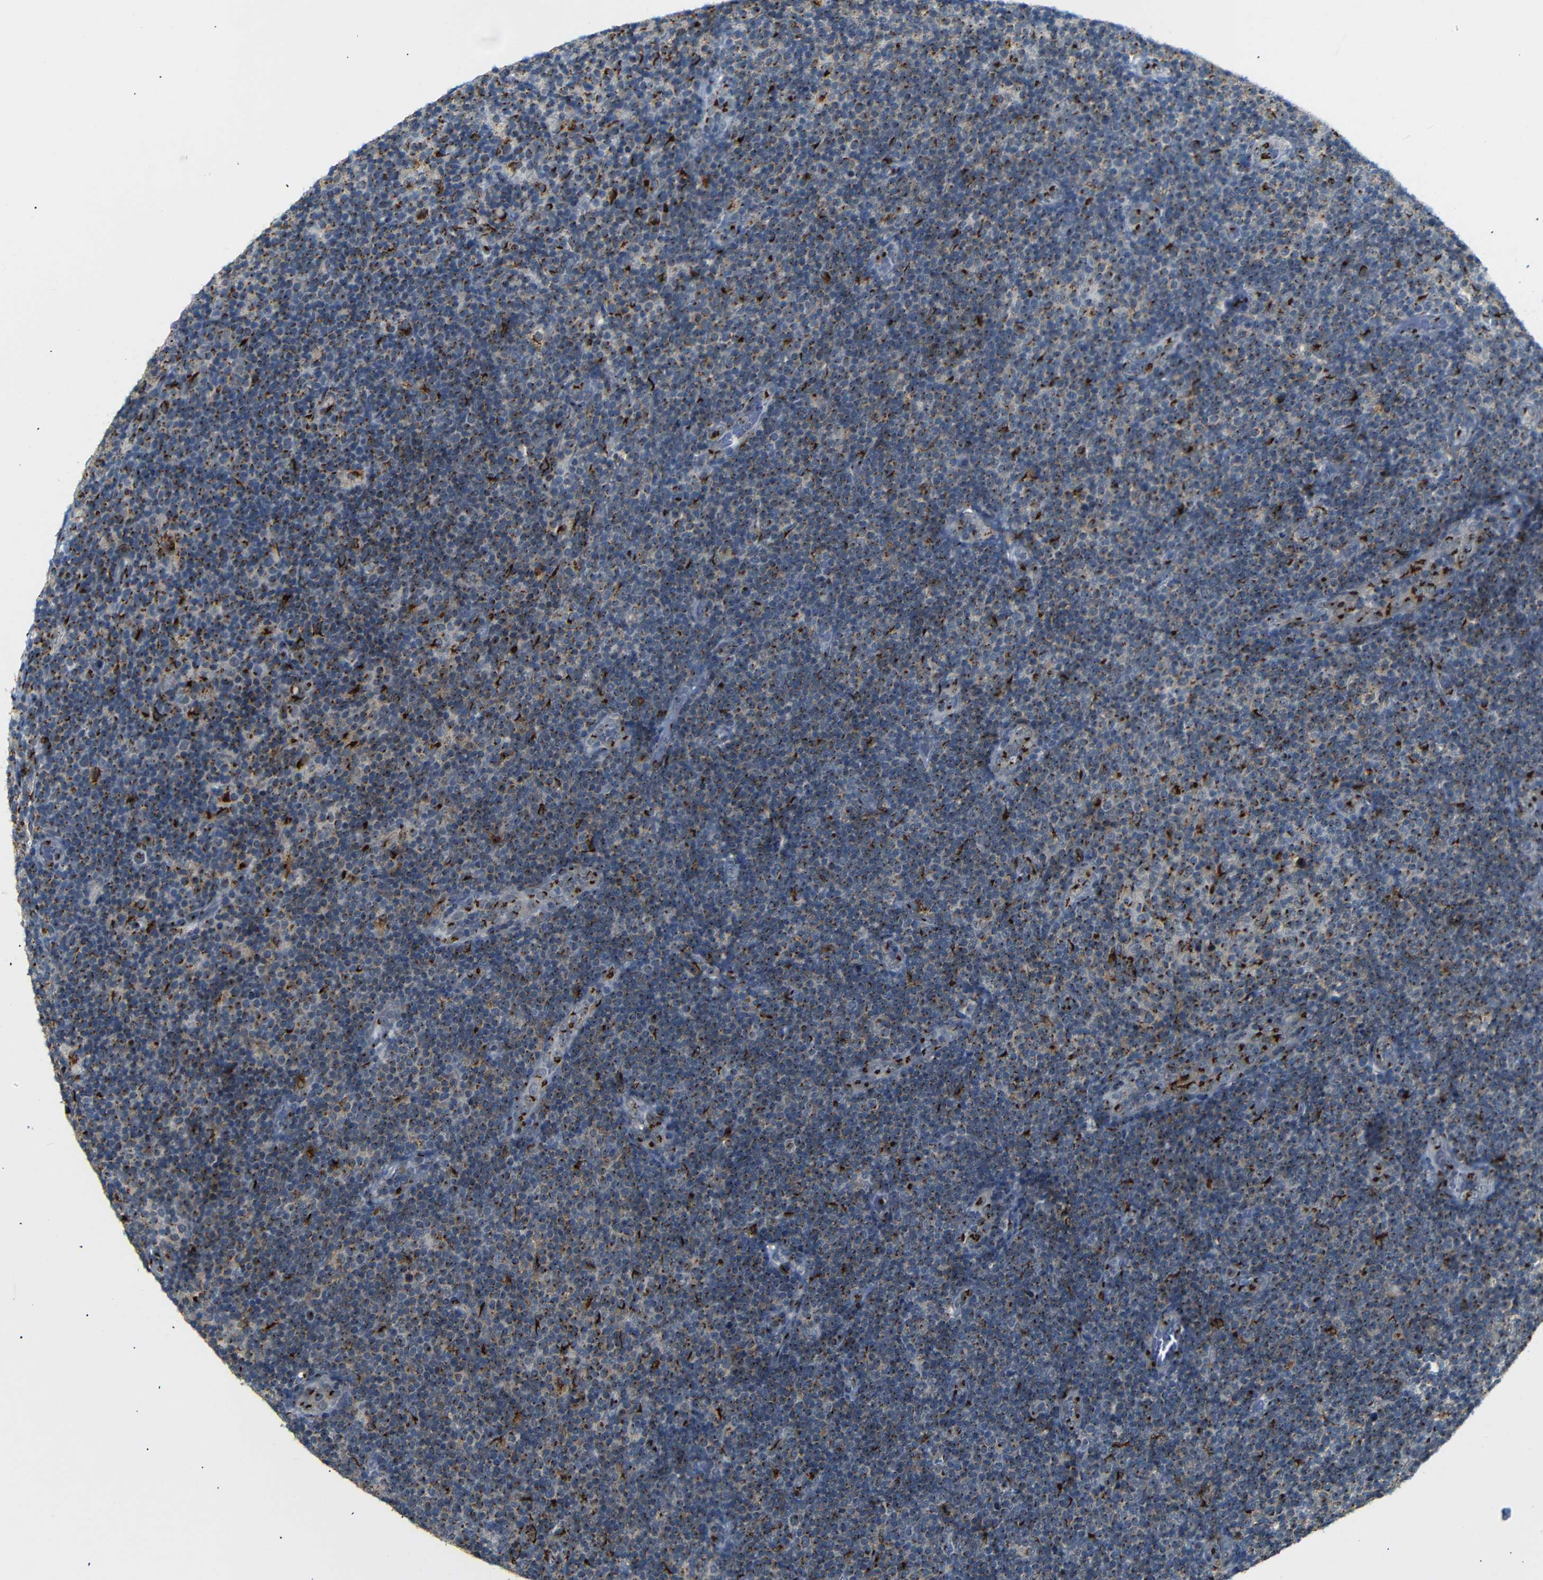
{"staining": {"intensity": "strong", "quantity": "25%-75%", "location": "cytoplasmic/membranous"}, "tissue": "lymphoma", "cell_type": "Tumor cells", "image_type": "cancer", "snomed": [{"axis": "morphology", "description": "Malignant lymphoma, non-Hodgkin's type, Low grade"}, {"axis": "topography", "description": "Lymph node"}], "caption": "DAB immunohistochemical staining of malignant lymphoma, non-Hodgkin's type (low-grade) shows strong cytoplasmic/membranous protein positivity in about 25%-75% of tumor cells. (IHC, brightfield microscopy, high magnification).", "gene": "TGOLN2", "patient": {"sex": "male", "age": 83}}